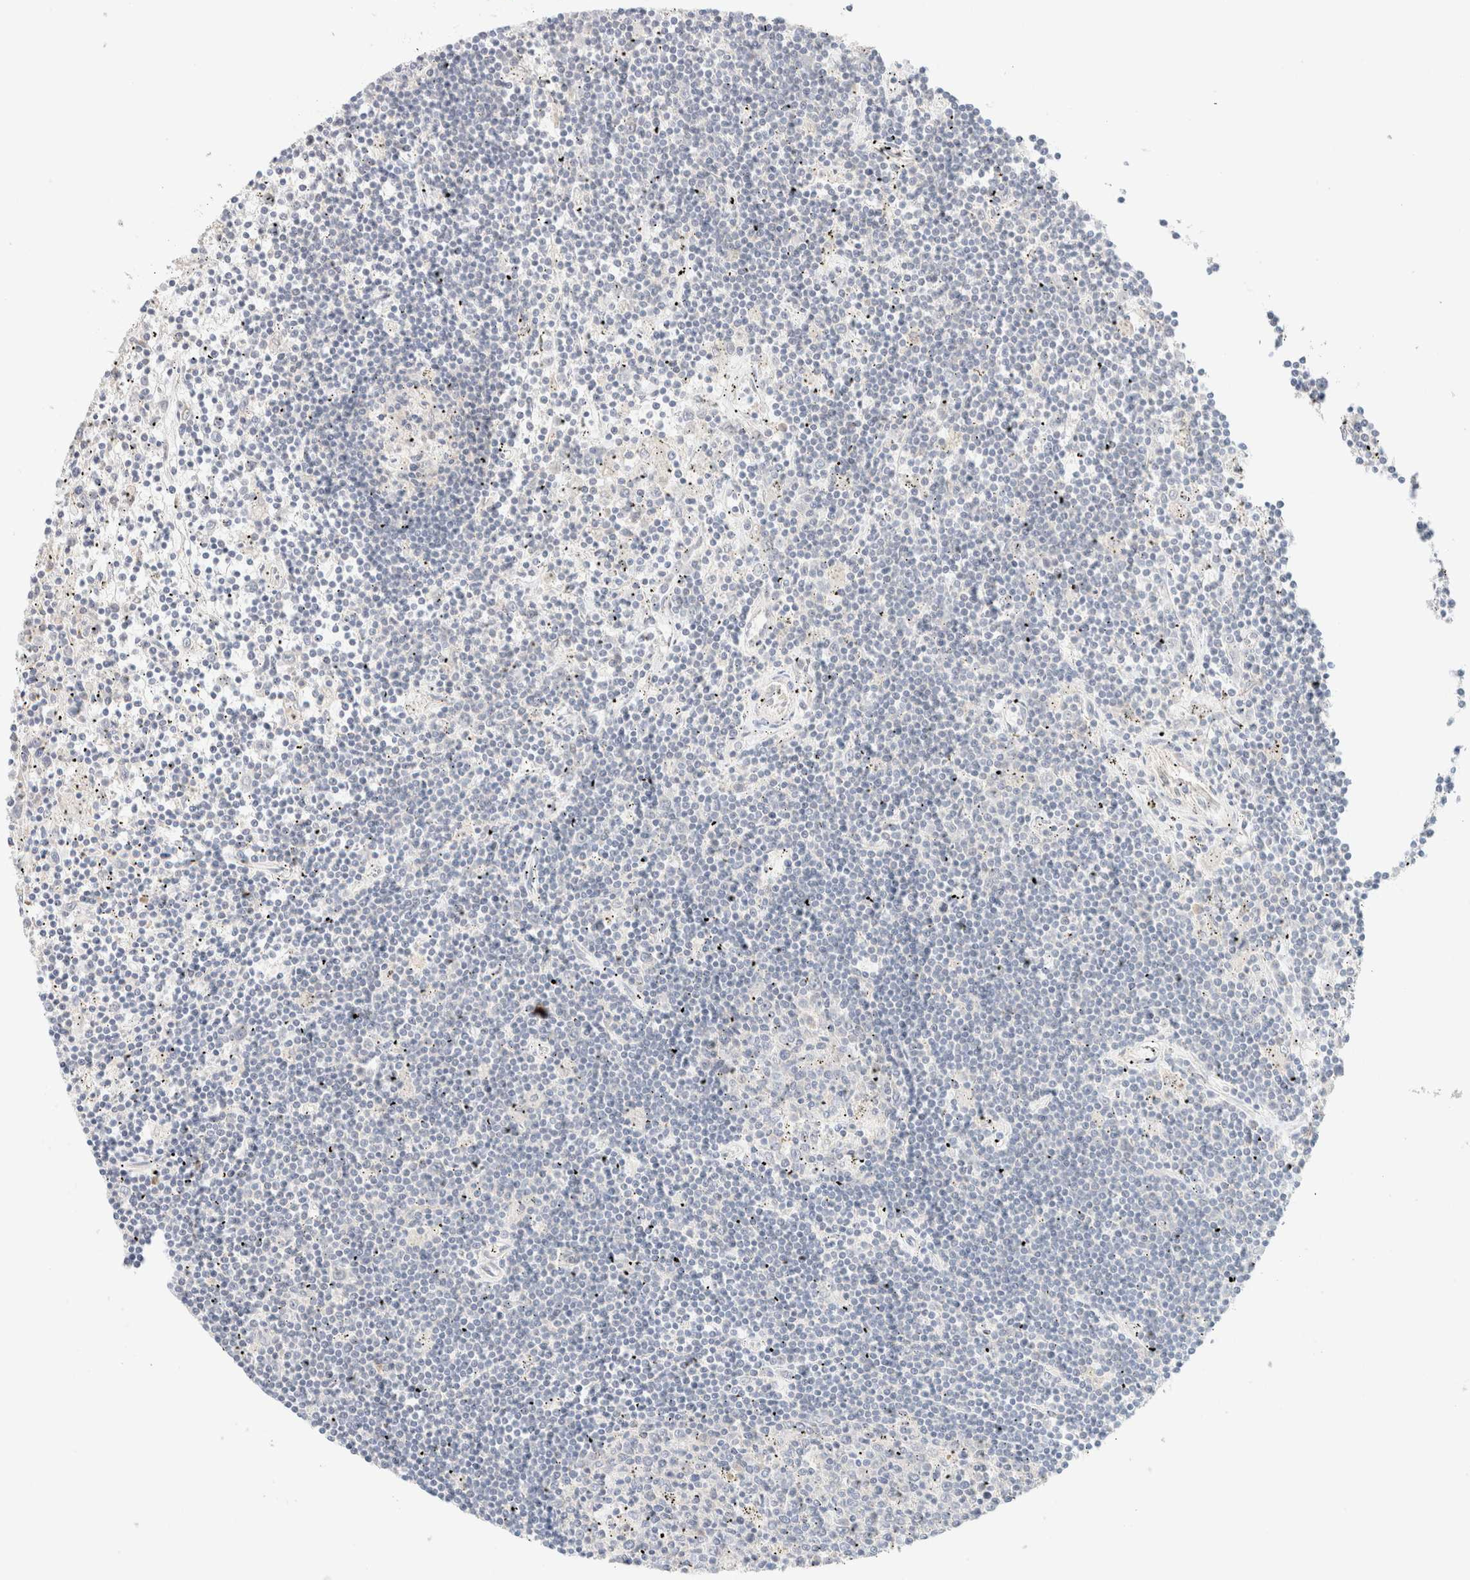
{"staining": {"intensity": "negative", "quantity": "none", "location": "none"}, "tissue": "lymphoma", "cell_type": "Tumor cells", "image_type": "cancer", "snomed": [{"axis": "morphology", "description": "Malignant lymphoma, non-Hodgkin's type, Low grade"}, {"axis": "topography", "description": "Spleen"}], "caption": "IHC histopathology image of malignant lymphoma, non-Hodgkin's type (low-grade) stained for a protein (brown), which shows no expression in tumor cells. (IHC, brightfield microscopy, high magnification).", "gene": "SARM1", "patient": {"sex": "male", "age": 76}}